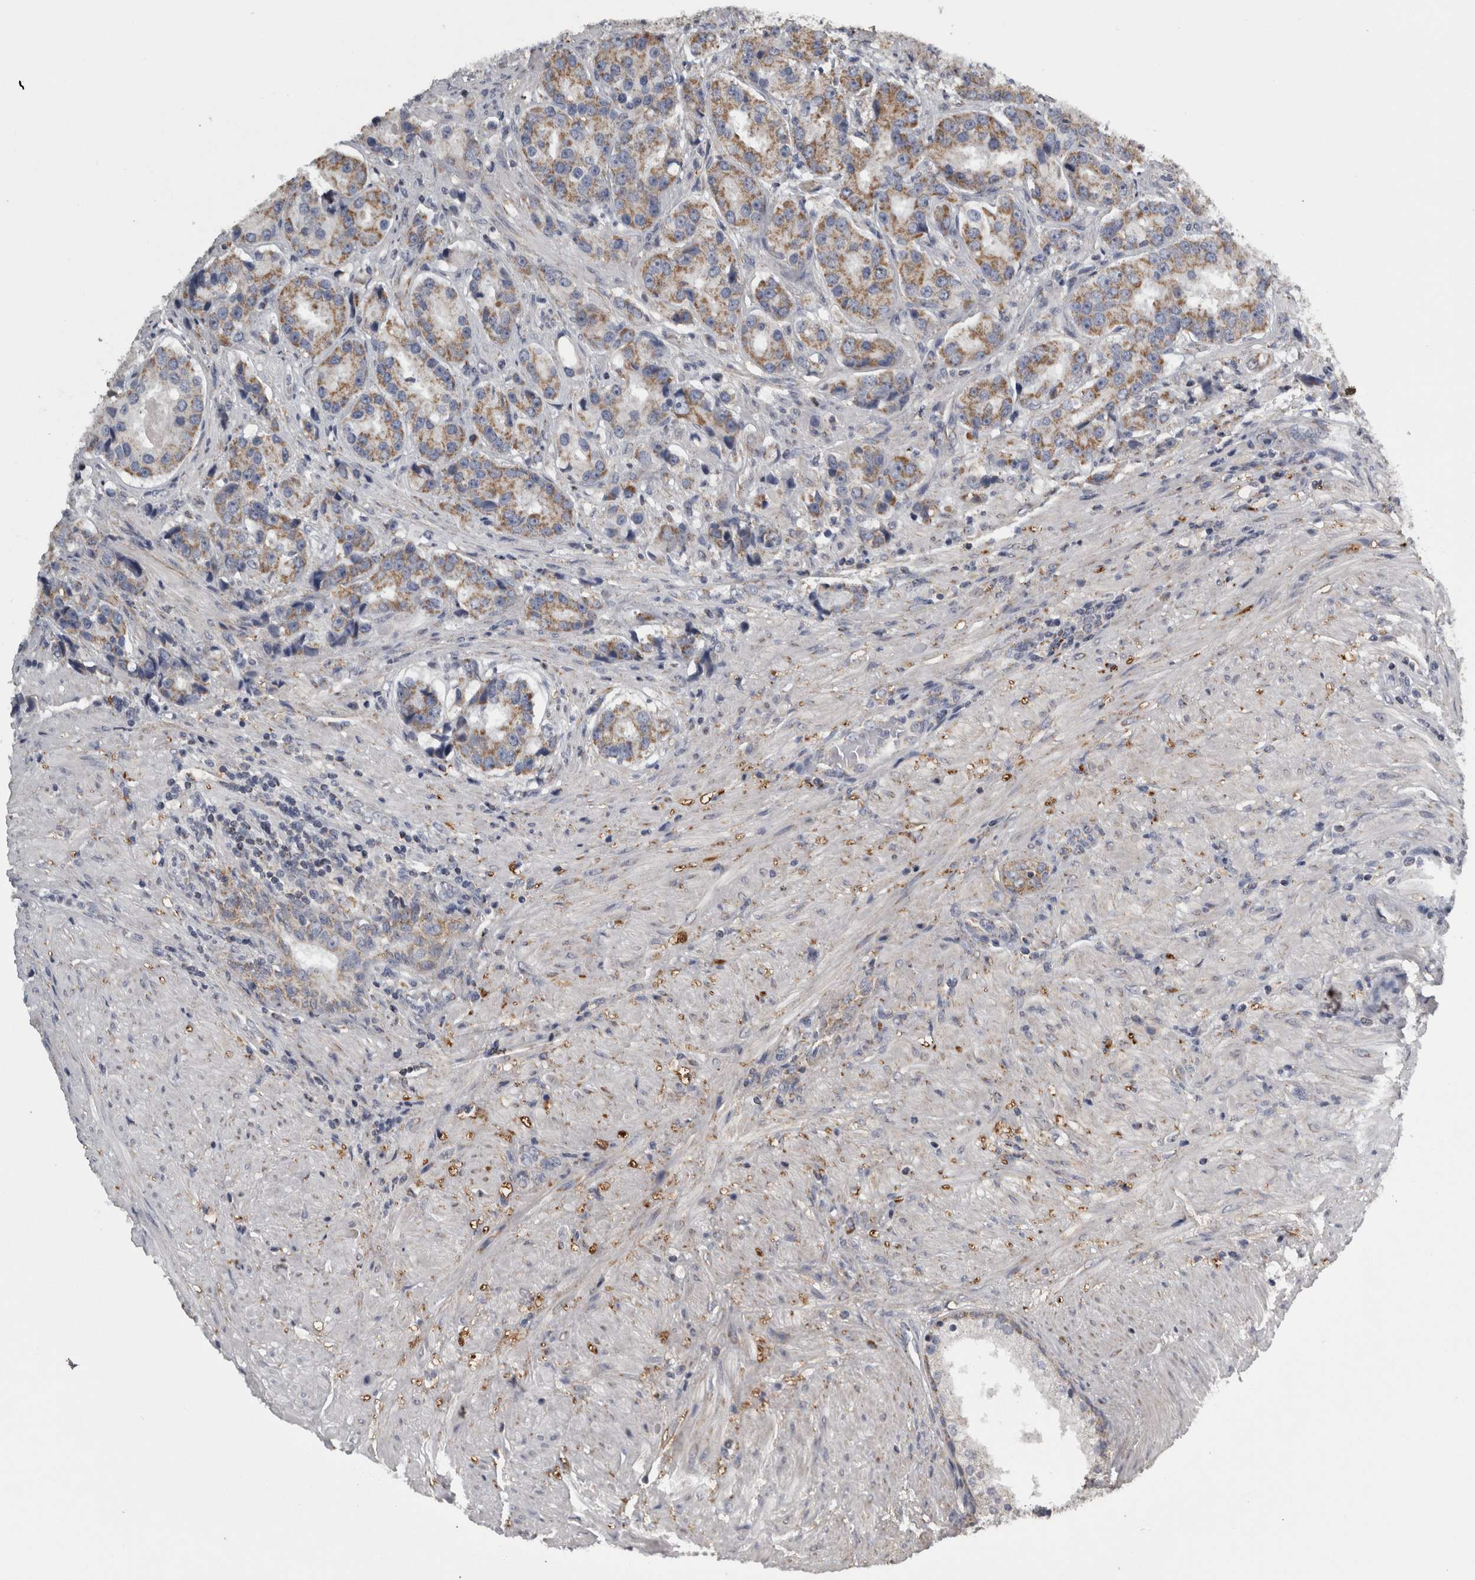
{"staining": {"intensity": "moderate", "quantity": ">75%", "location": "cytoplasmic/membranous"}, "tissue": "prostate cancer", "cell_type": "Tumor cells", "image_type": "cancer", "snomed": [{"axis": "morphology", "description": "Adenocarcinoma, High grade"}, {"axis": "topography", "description": "Prostate"}], "caption": "Immunohistochemistry staining of prostate high-grade adenocarcinoma, which exhibits medium levels of moderate cytoplasmic/membranous positivity in approximately >75% of tumor cells indicating moderate cytoplasmic/membranous protein staining. The staining was performed using DAB (3,3'-diaminobenzidine) (brown) for protein detection and nuclei were counterstained in hematoxylin (blue).", "gene": "FRK", "patient": {"sex": "male", "age": 60}}